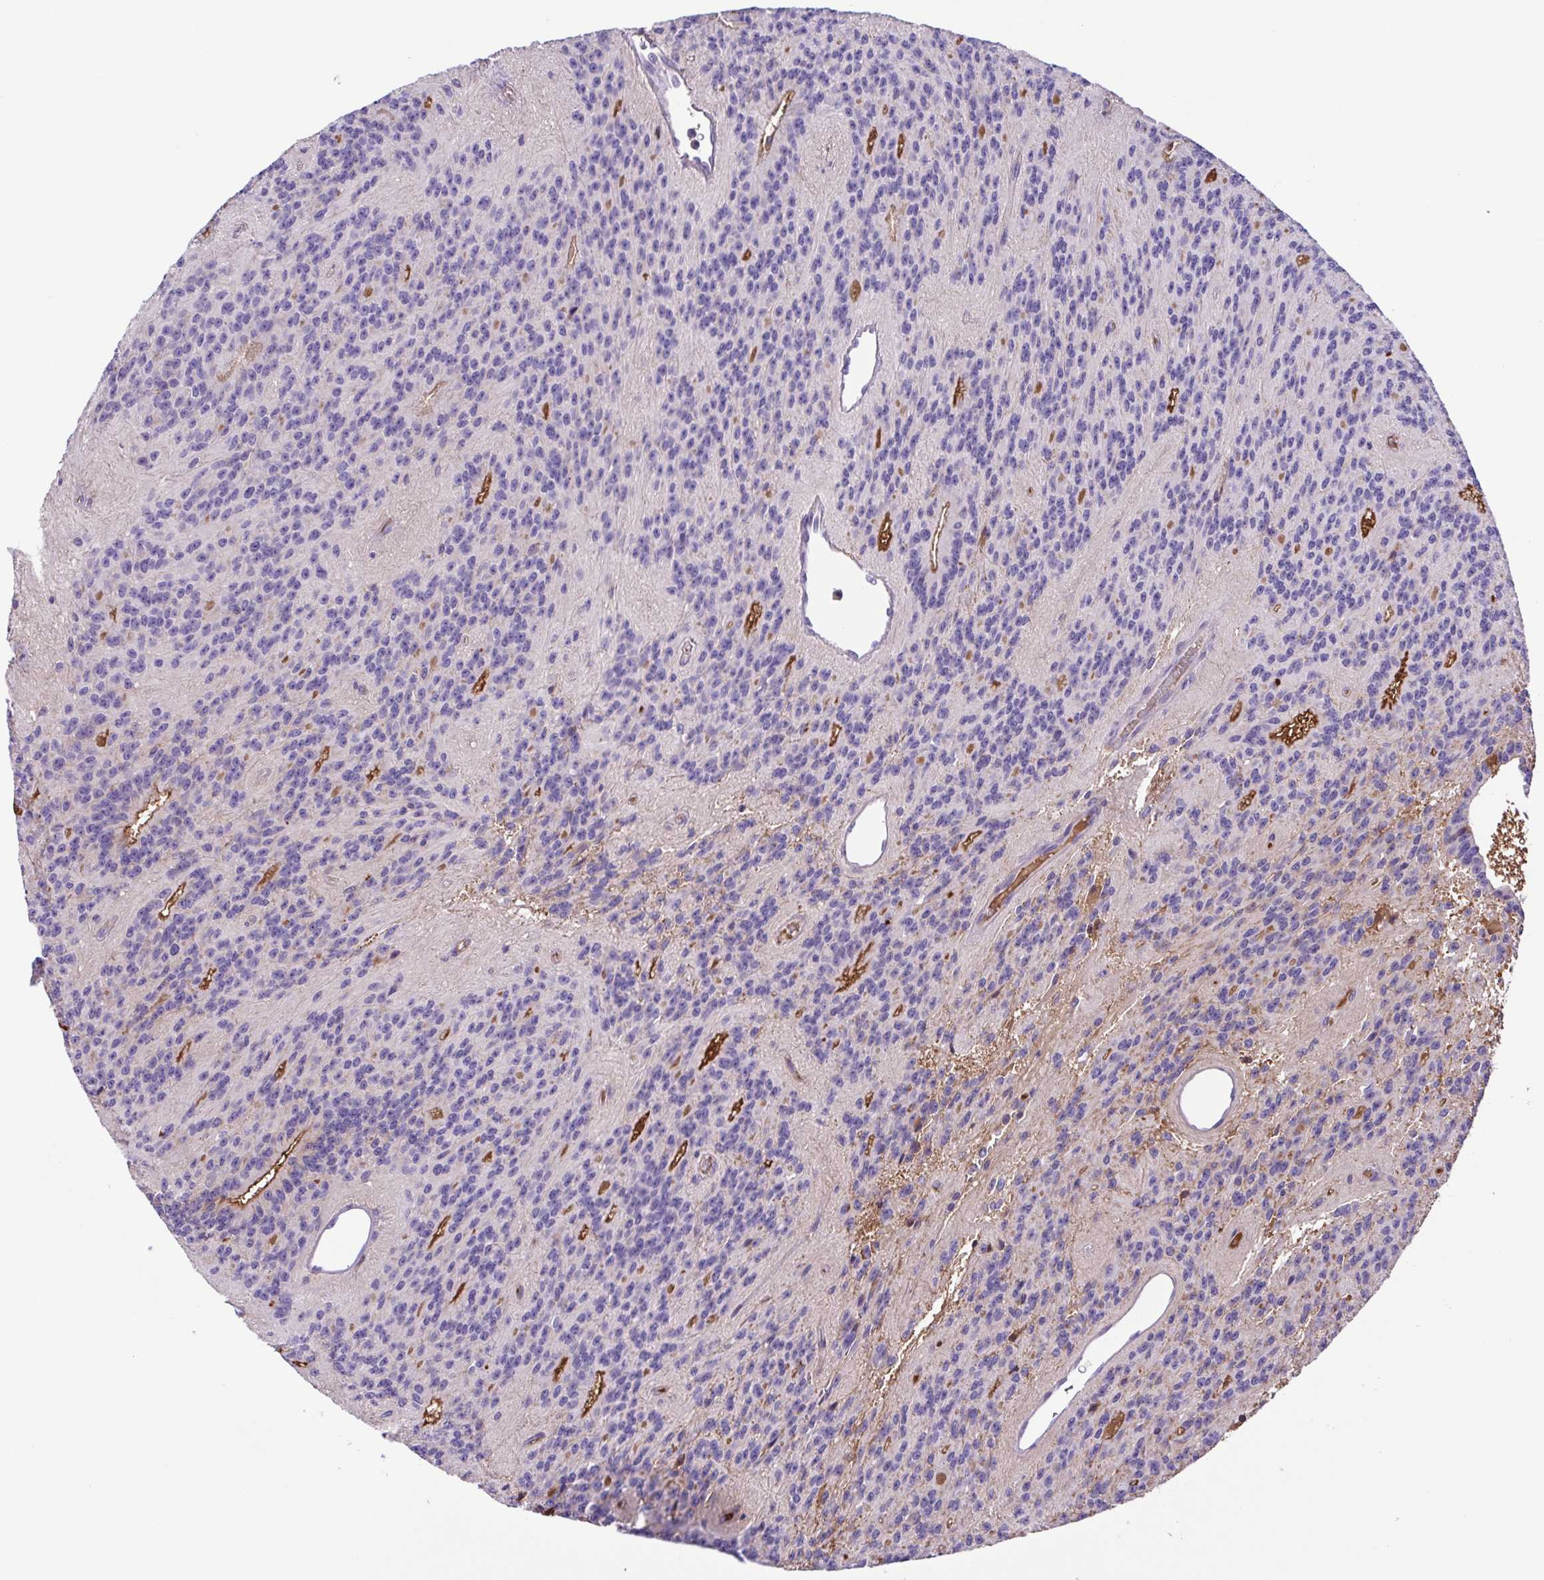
{"staining": {"intensity": "negative", "quantity": "none", "location": "none"}, "tissue": "glioma", "cell_type": "Tumor cells", "image_type": "cancer", "snomed": [{"axis": "morphology", "description": "Glioma, malignant, Low grade"}, {"axis": "topography", "description": "Brain"}], "caption": "Immunohistochemistry (IHC) image of neoplastic tissue: human low-grade glioma (malignant) stained with DAB (3,3'-diaminobenzidine) exhibits no significant protein positivity in tumor cells.", "gene": "IGFL1", "patient": {"sex": "male", "age": 31}}